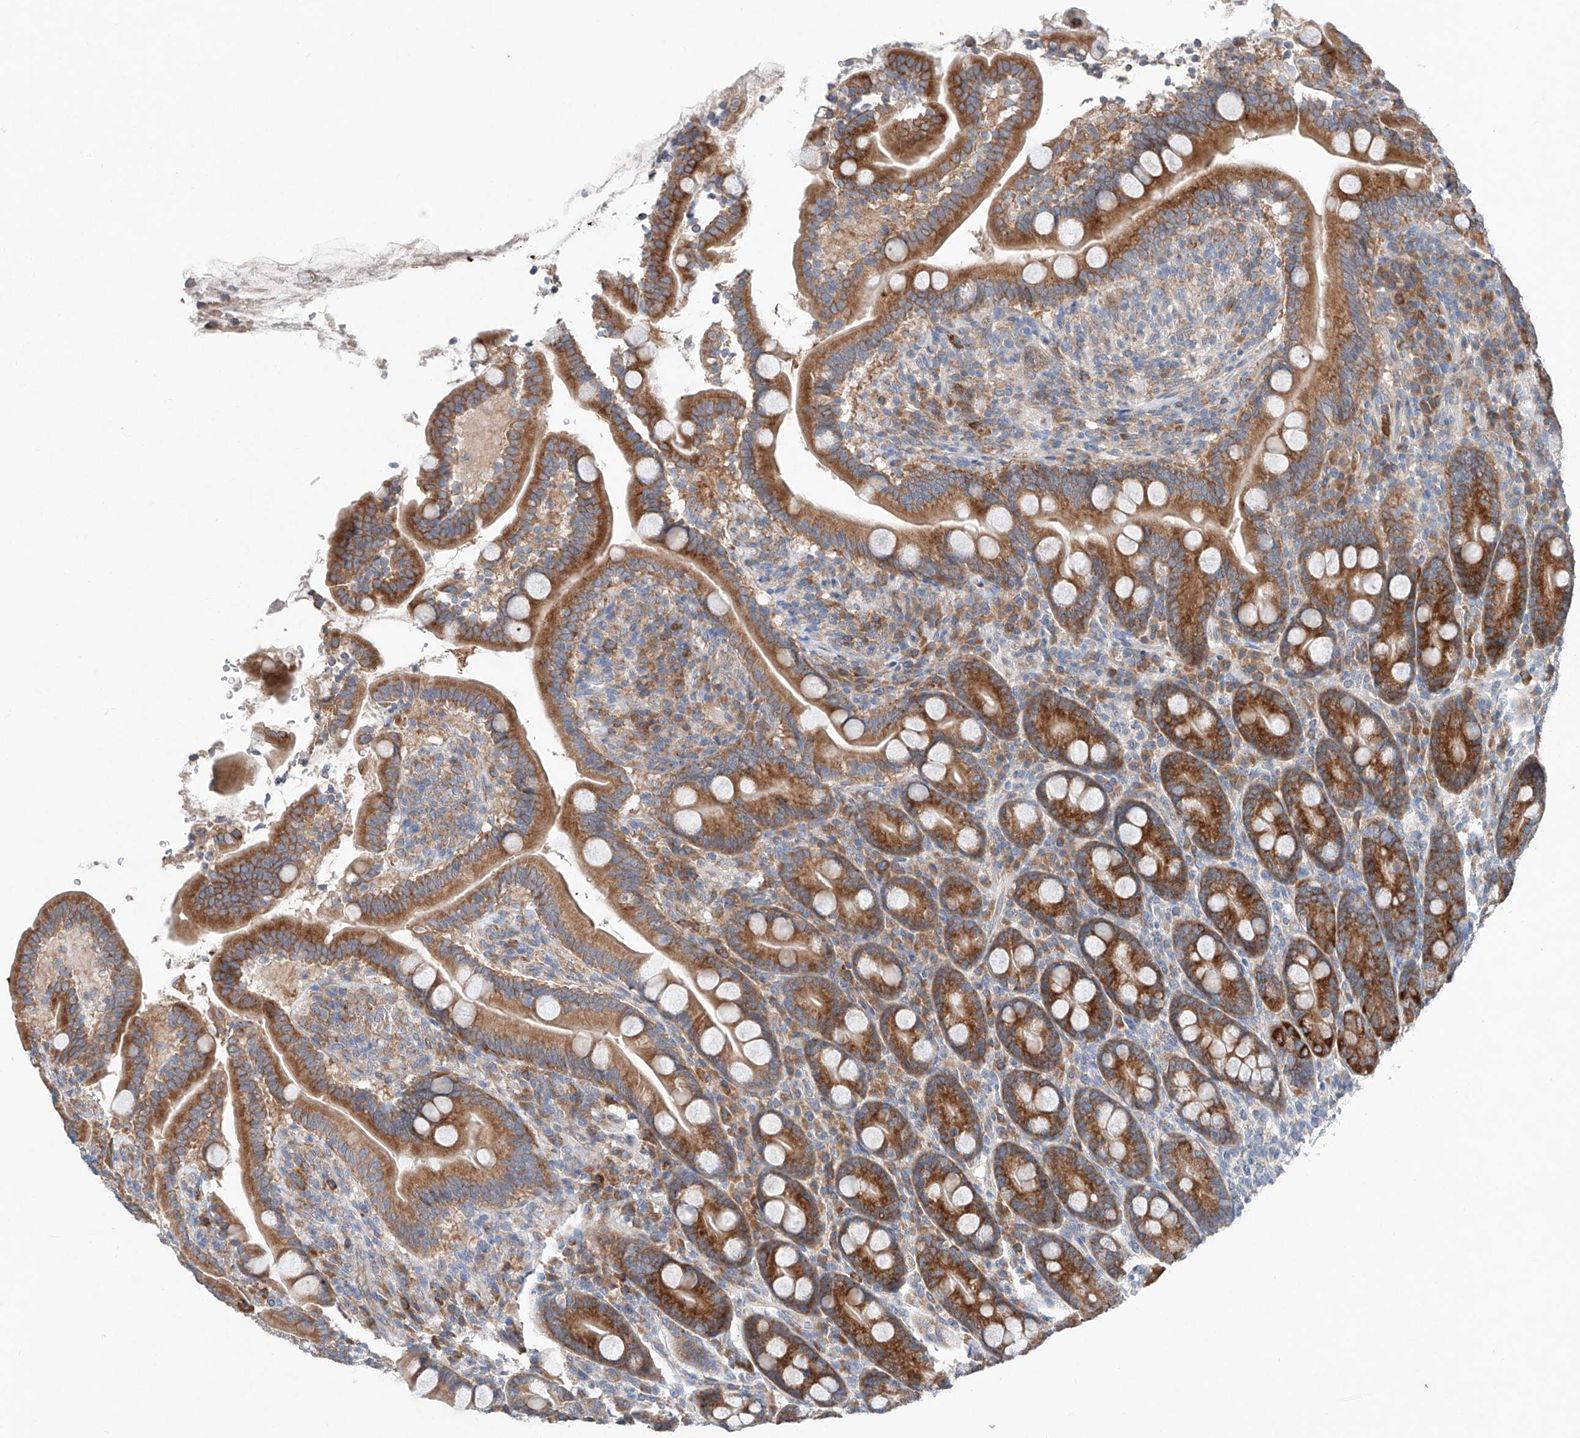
{"staining": {"intensity": "strong", "quantity": ">75%", "location": "cytoplasmic/membranous"}, "tissue": "duodenum", "cell_type": "Glandular cells", "image_type": "normal", "snomed": [{"axis": "morphology", "description": "Normal tissue, NOS"}, {"axis": "topography", "description": "Duodenum"}], "caption": "The immunohistochemical stain shows strong cytoplasmic/membranous staining in glandular cells of benign duodenum. Nuclei are stained in blue.", "gene": "FASTK", "patient": {"sex": "male", "age": 35}}